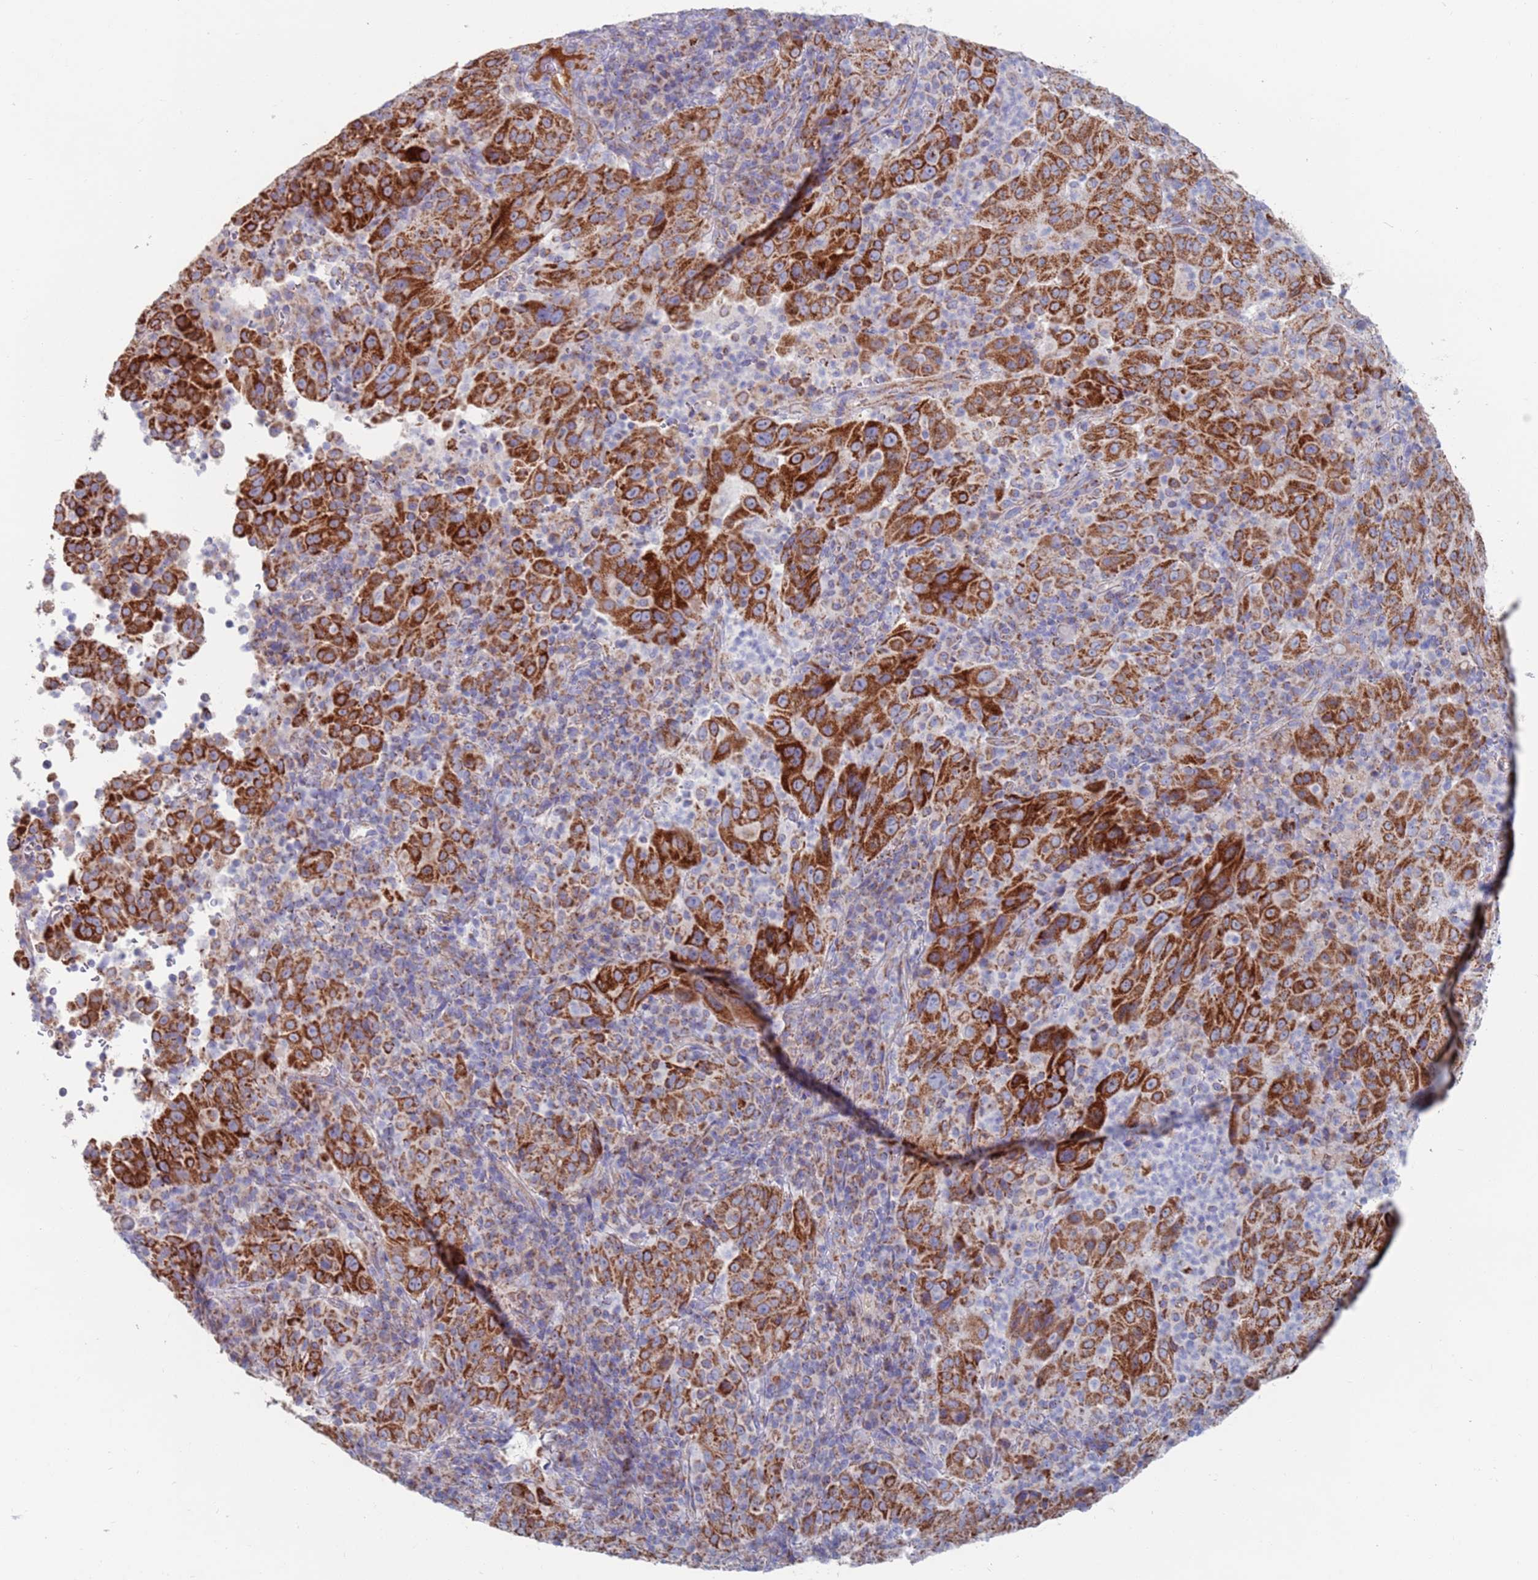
{"staining": {"intensity": "strong", "quantity": ">75%", "location": "cytoplasmic/membranous"}, "tissue": "pancreatic cancer", "cell_type": "Tumor cells", "image_type": "cancer", "snomed": [{"axis": "morphology", "description": "Adenocarcinoma, NOS"}, {"axis": "topography", "description": "Pancreas"}], "caption": "A brown stain highlights strong cytoplasmic/membranous expression of a protein in pancreatic adenocarcinoma tumor cells. The staining is performed using DAB (3,3'-diaminobenzidine) brown chromogen to label protein expression. The nuclei are counter-stained blue using hematoxylin.", "gene": "MRPL22", "patient": {"sex": "male", "age": 63}}